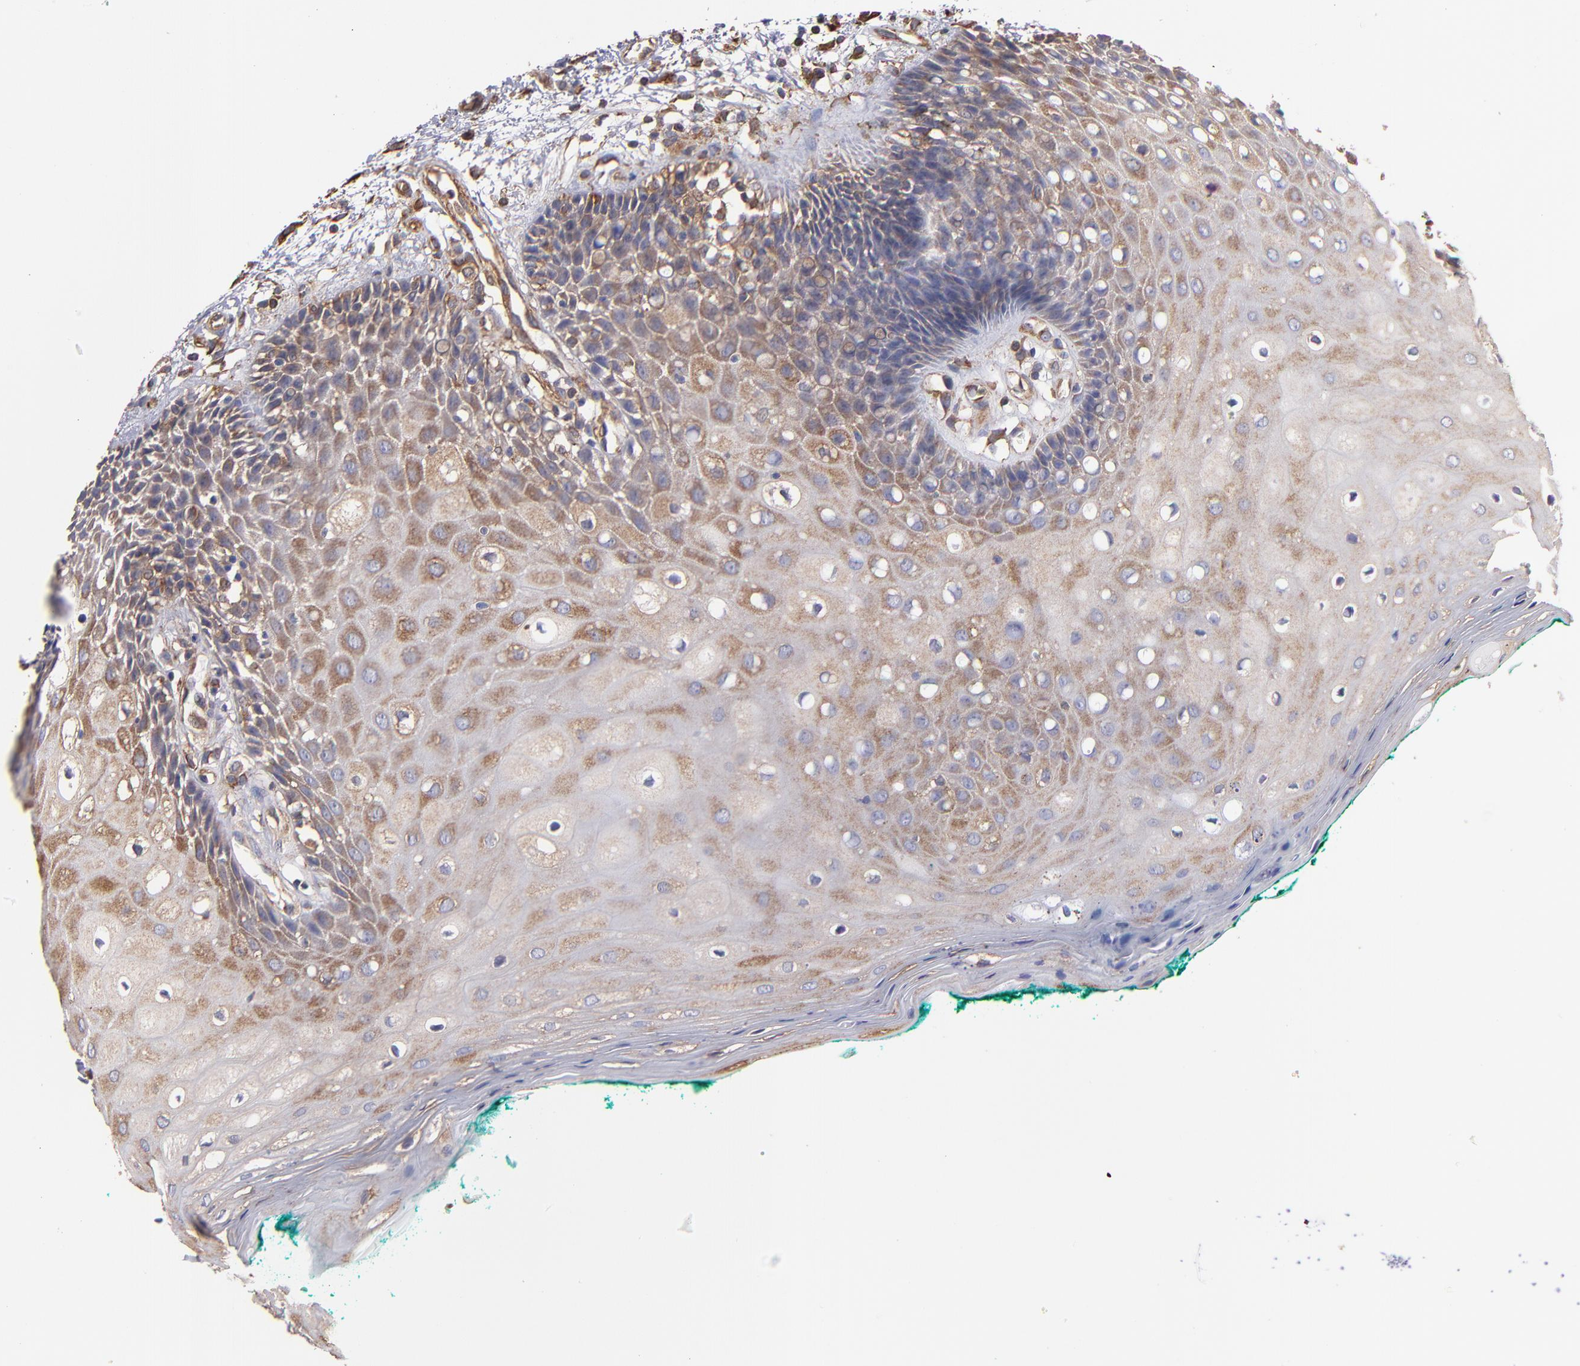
{"staining": {"intensity": "weak", "quantity": "25%-75%", "location": "cytoplasmic/membranous"}, "tissue": "oral mucosa", "cell_type": "Squamous epithelial cells", "image_type": "normal", "snomed": [{"axis": "morphology", "description": "Normal tissue, NOS"}, {"axis": "morphology", "description": "Squamous cell carcinoma, NOS"}, {"axis": "topography", "description": "Skeletal muscle"}, {"axis": "topography", "description": "Oral tissue"}, {"axis": "topography", "description": "Head-Neck"}], "caption": "Immunohistochemical staining of unremarkable human oral mucosa demonstrates weak cytoplasmic/membranous protein positivity in about 25%-75% of squamous epithelial cells.", "gene": "MVP", "patient": {"sex": "female", "age": 84}}